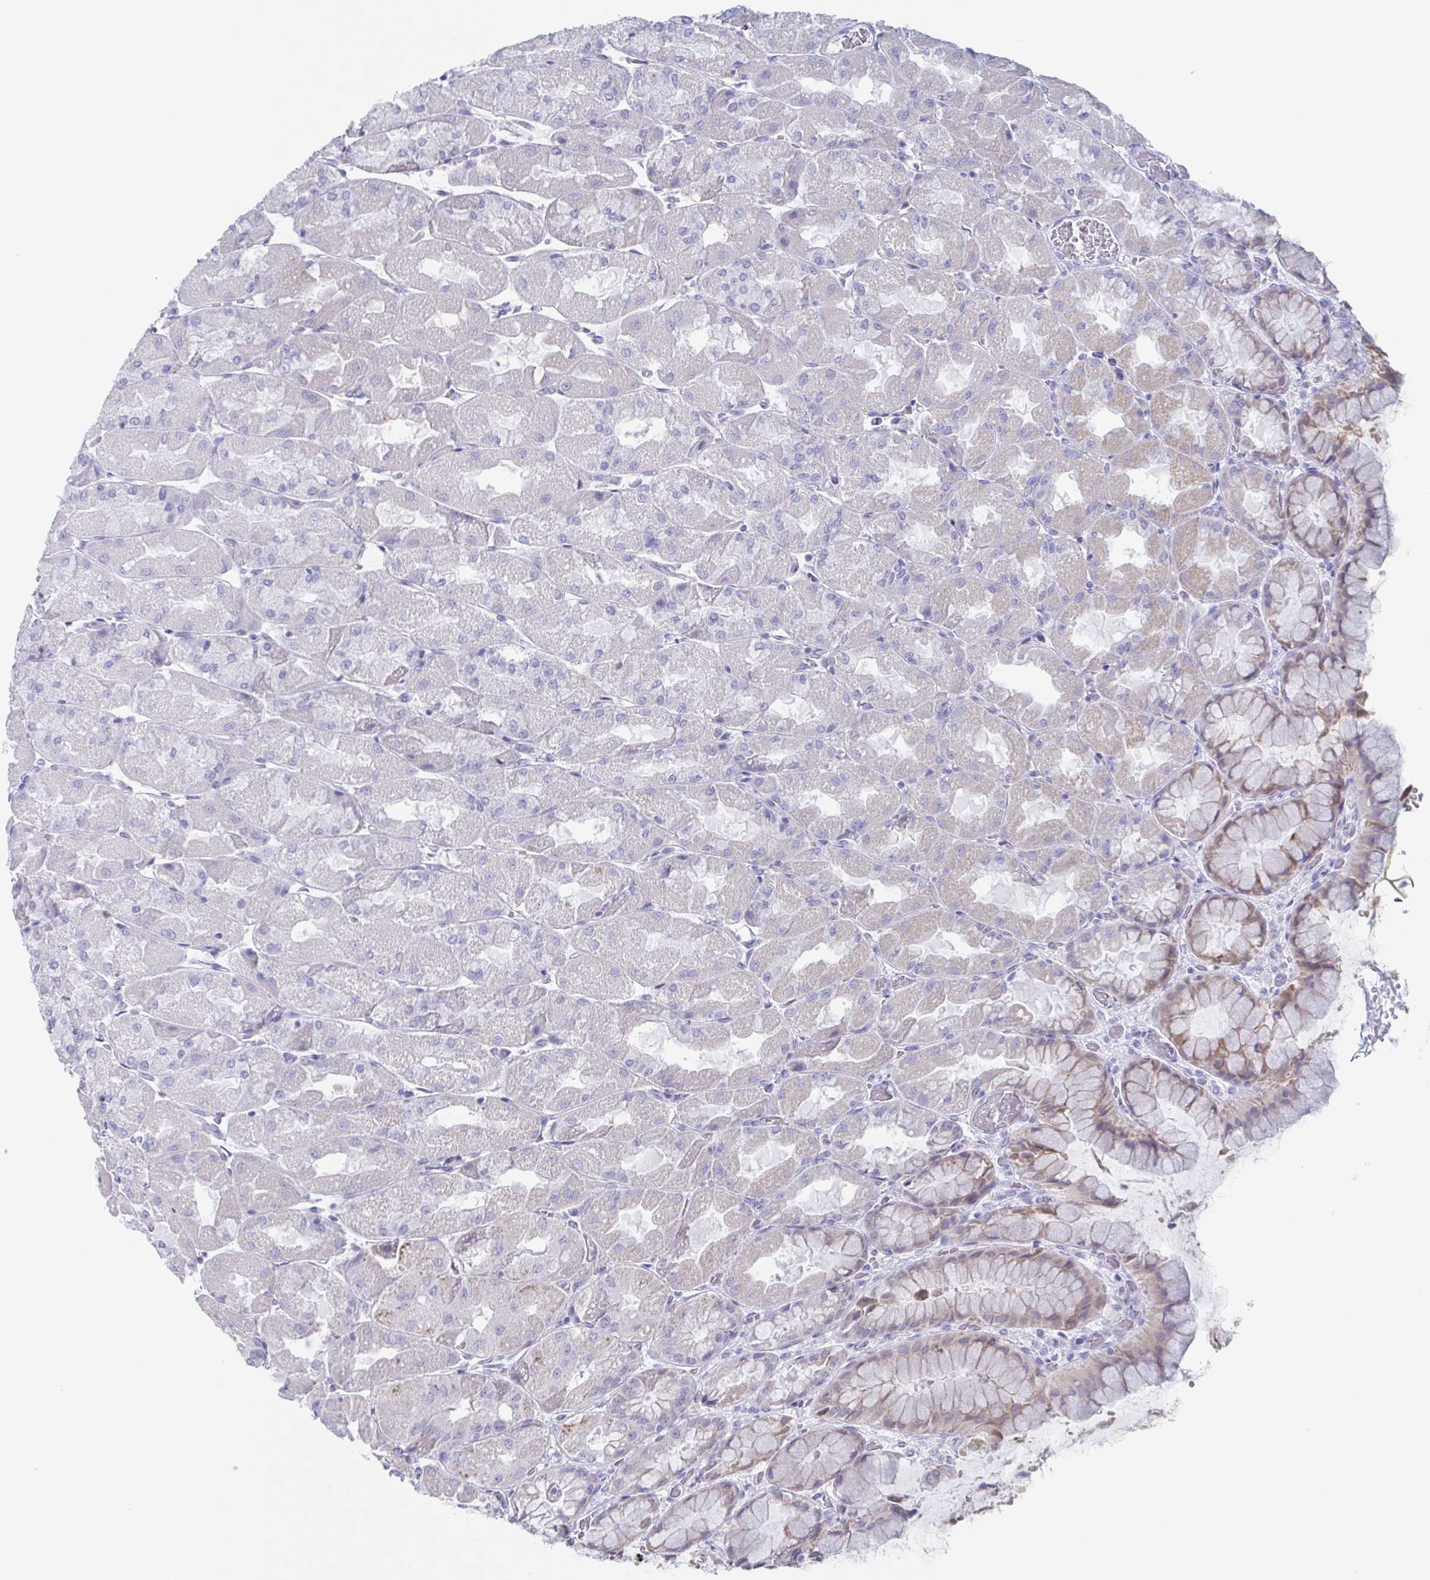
{"staining": {"intensity": "moderate", "quantity": "<25%", "location": "cytoplasmic/membranous"}, "tissue": "stomach", "cell_type": "Glandular cells", "image_type": "normal", "snomed": [{"axis": "morphology", "description": "Normal tissue, NOS"}, {"axis": "topography", "description": "Stomach"}], "caption": "DAB immunohistochemical staining of normal human stomach exhibits moderate cytoplasmic/membranous protein staining in approximately <25% of glandular cells.", "gene": "CYP4F11", "patient": {"sex": "female", "age": 61}}